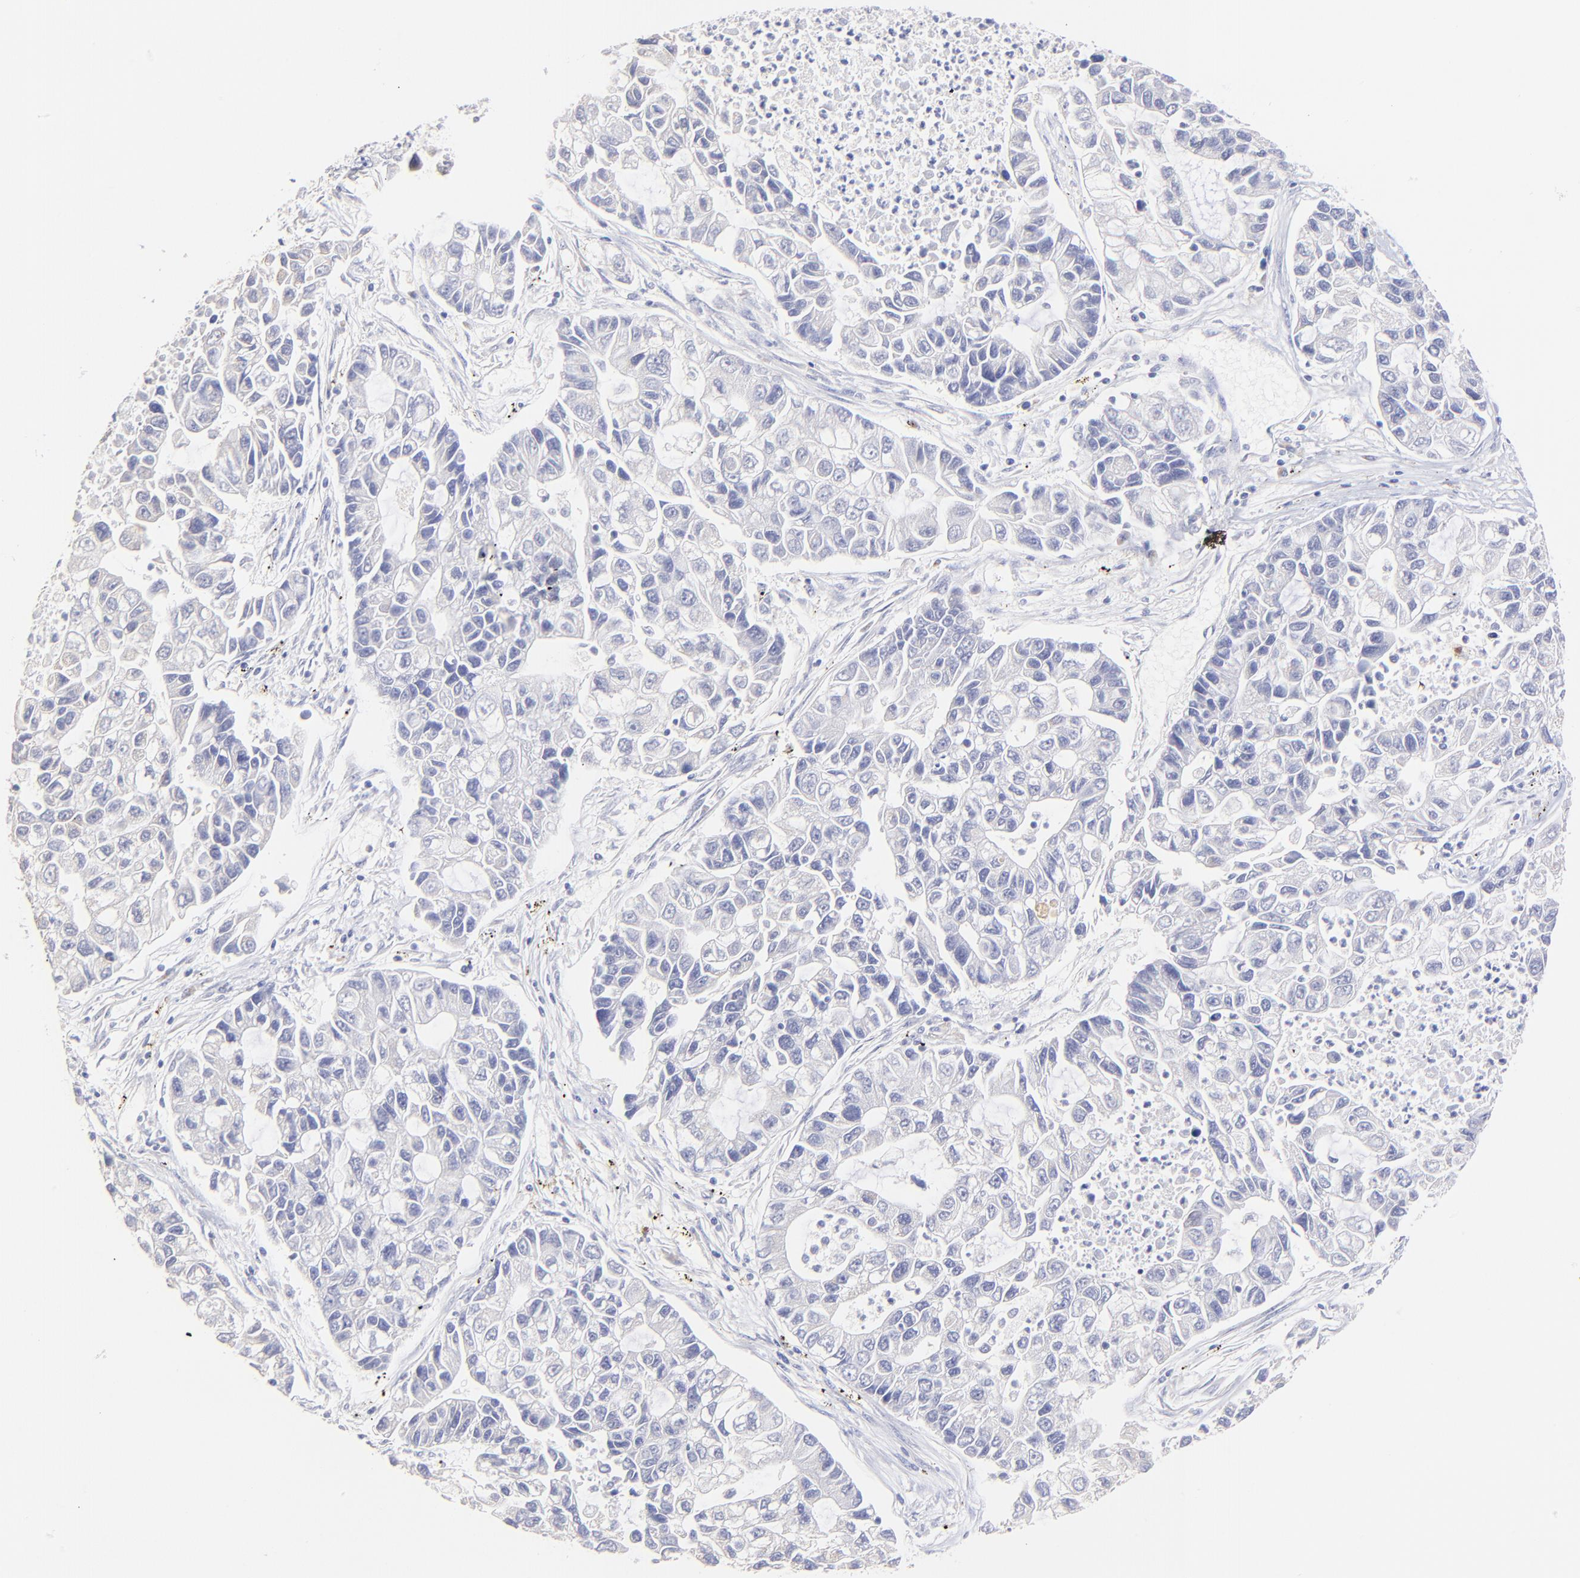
{"staining": {"intensity": "negative", "quantity": "none", "location": "none"}, "tissue": "lung cancer", "cell_type": "Tumor cells", "image_type": "cancer", "snomed": [{"axis": "morphology", "description": "Adenocarcinoma, NOS"}, {"axis": "topography", "description": "Lung"}], "caption": "Human lung cancer (adenocarcinoma) stained for a protein using immunohistochemistry exhibits no positivity in tumor cells.", "gene": "ASB9", "patient": {"sex": "female", "age": 51}}